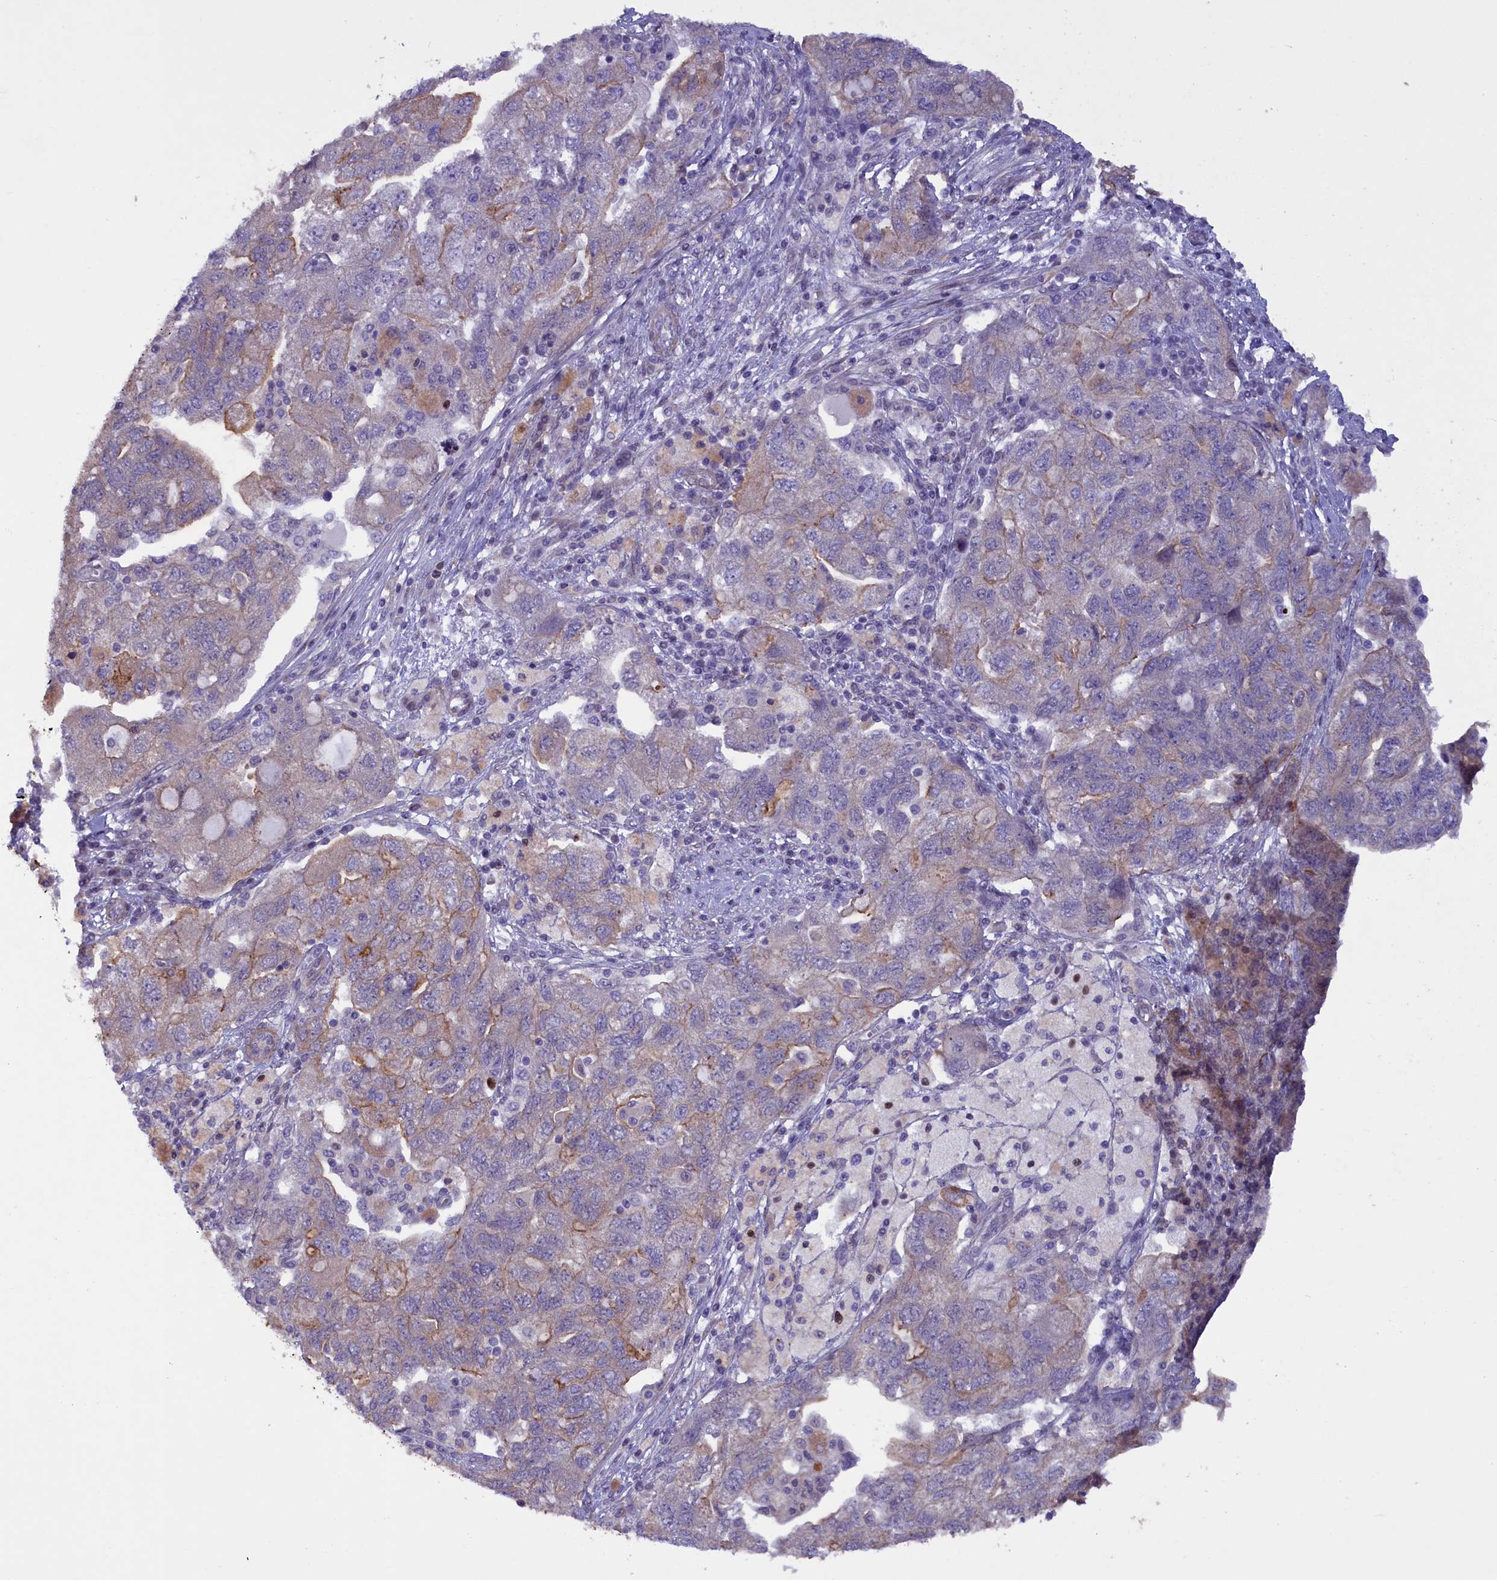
{"staining": {"intensity": "weak", "quantity": "<25%", "location": "cytoplasmic/membranous"}, "tissue": "ovarian cancer", "cell_type": "Tumor cells", "image_type": "cancer", "snomed": [{"axis": "morphology", "description": "Carcinoma, NOS"}, {"axis": "morphology", "description": "Cystadenocarcinoma, serous, NOS"}, {"axis": "topography", "description": "Ovary"}], "caption": "IHC of ovarian serous cystadenocarcinoma displays no expression in tumor cells.", "gene": "MAN2C1", "patient": {"sex": "female", "age": 69}}